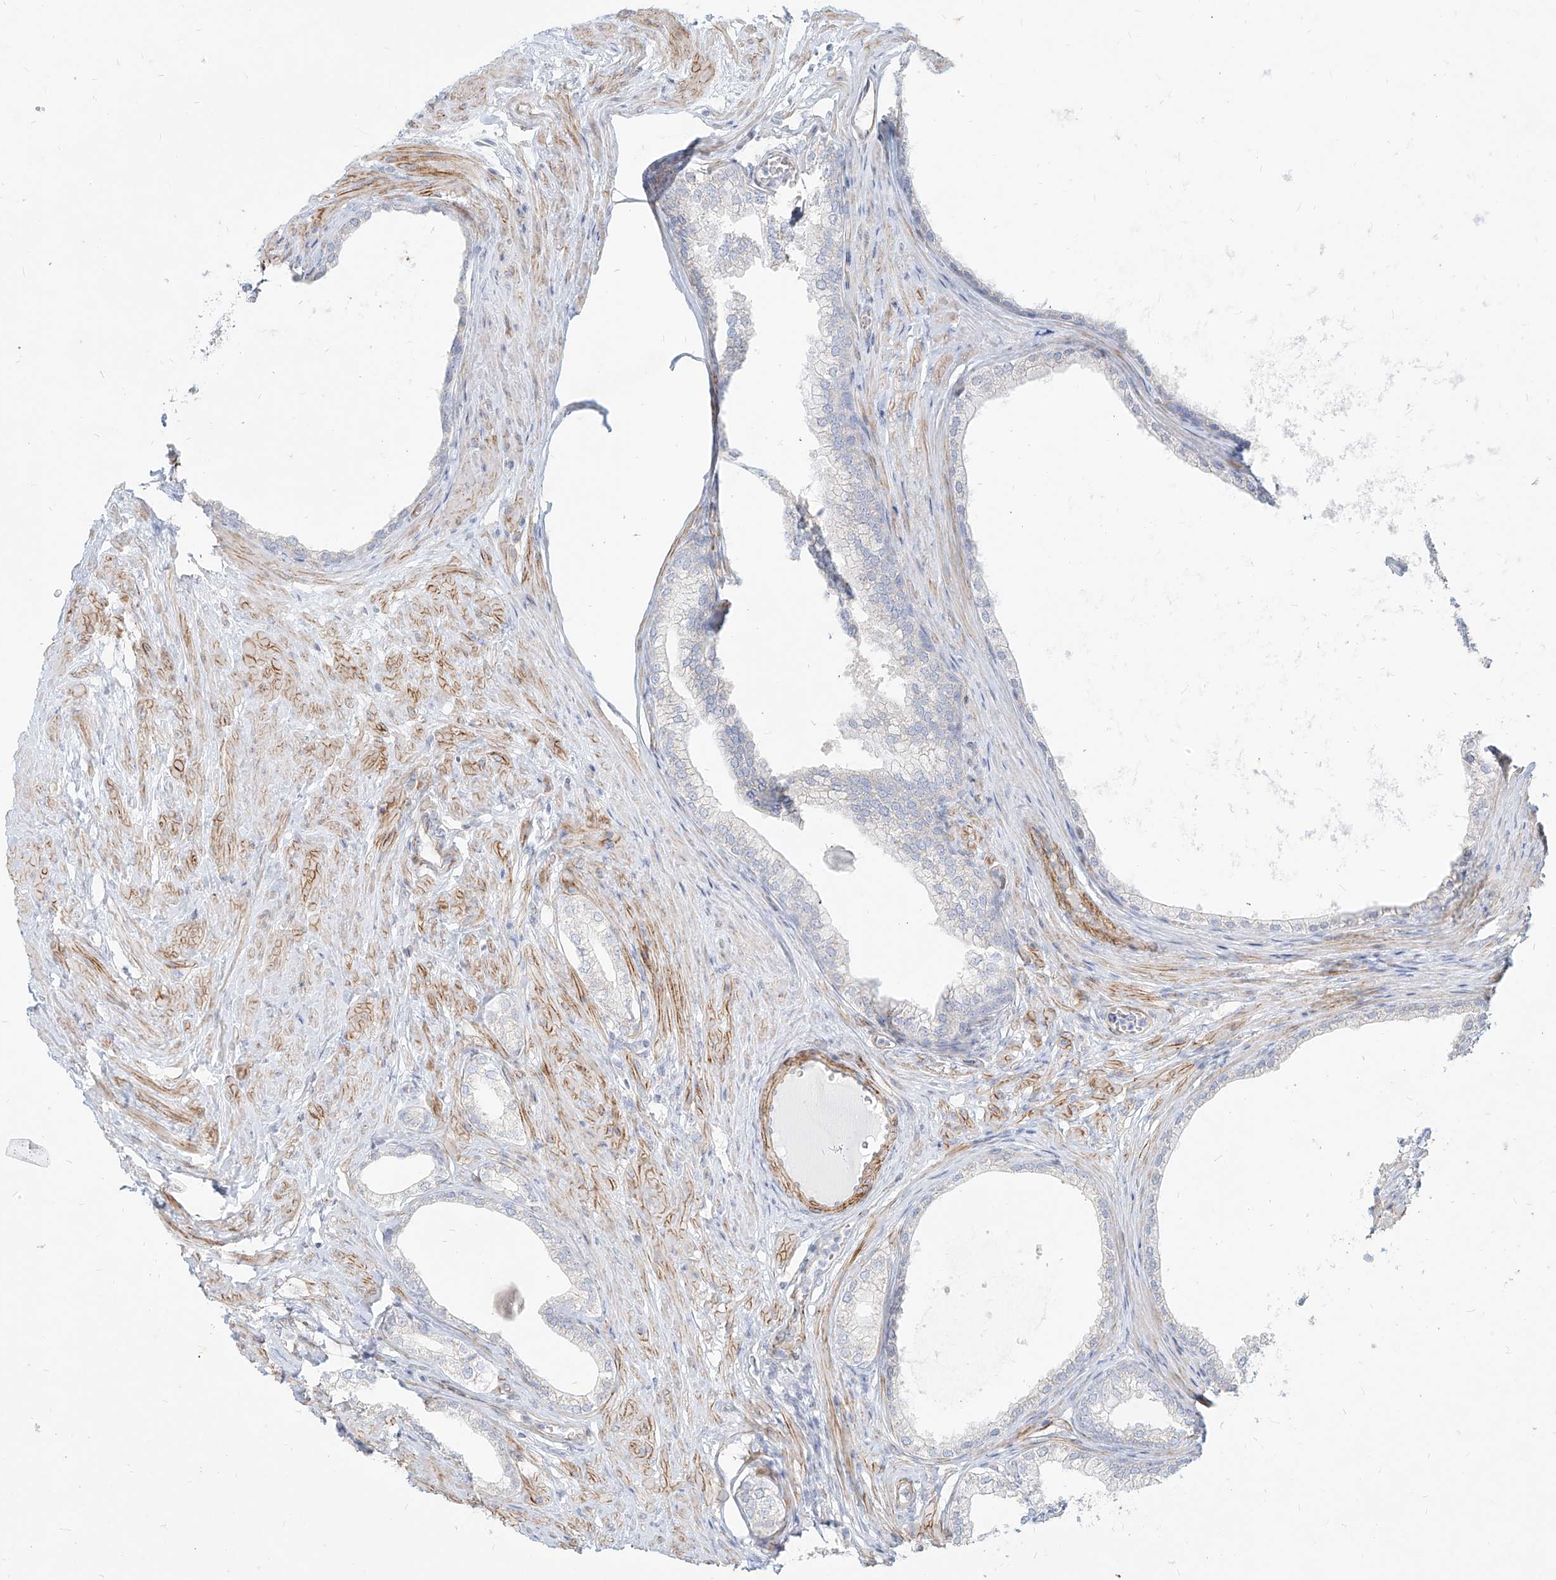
{"staining": {"intensity": "negative", "quantity": "none", "location": "none"}, "tissue": "prostate", "cell_type": "Glandular cells", "image_type": "normal", "snomed": [{"axis": "morphology", "description": "Normal tissue, NOS"}, {"axis": "morphology", "description": "Urothelial carcinoma, Low grade"}, {"axis": "topography", "description": "Urinary bladder"}, {"axis": "topography", "description": "Prostate"}], "caption": "This micrograph is of benign prostate stained with immunohistochemistry (IHC) to label a protein in brown with the nuclei are counter-stained blue. There is no positivity in glandular cells. (Stains: DAB IHC with hematoxylin counter stain, Microscopy: brightfield microscopy at high magnification).", "gene": "ITPKB", "patient": {"sex": "male", "age": 60}}